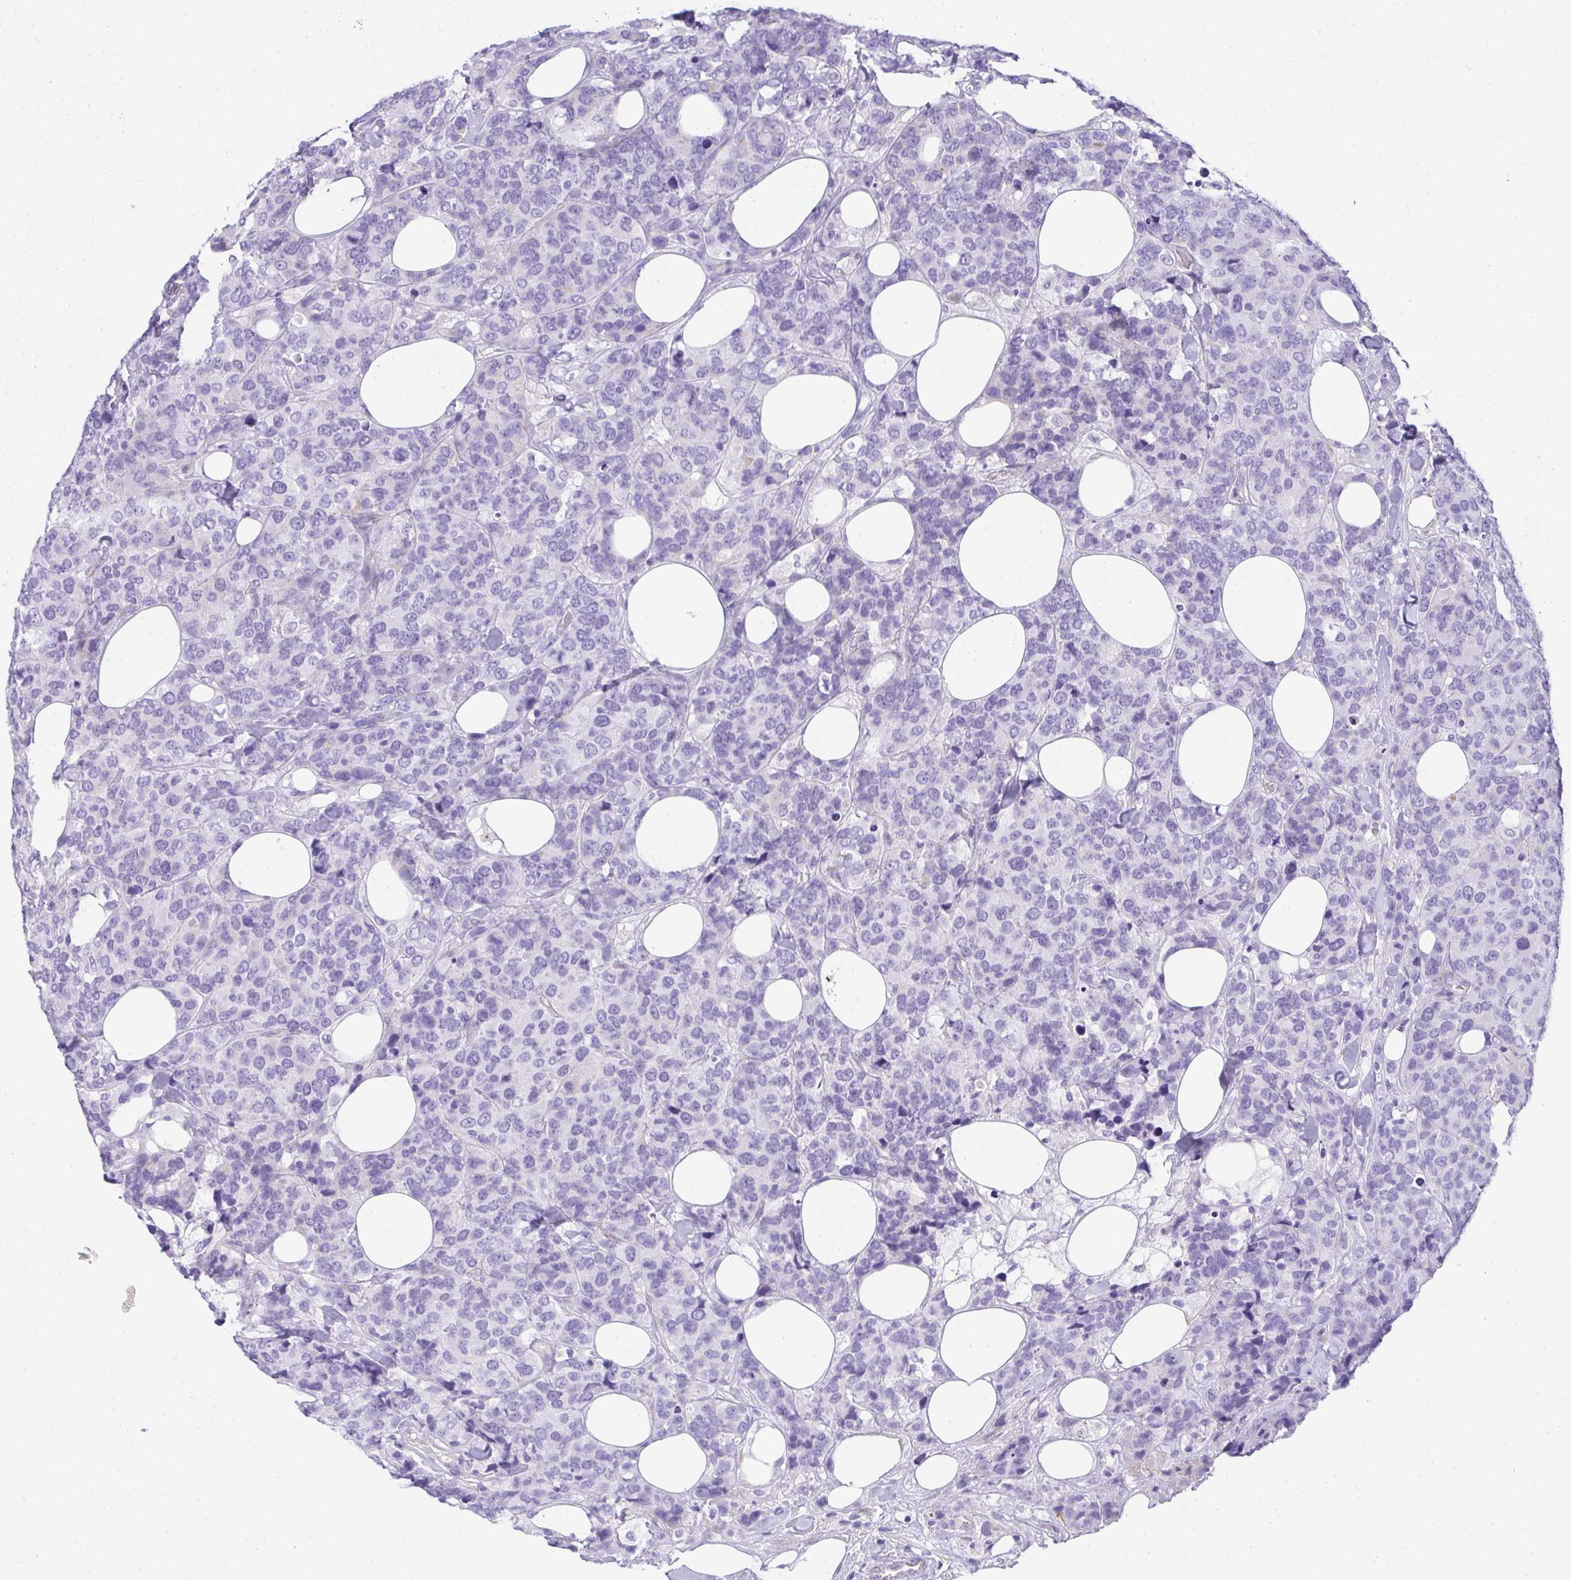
{"staining": {"intensity": "negative", "quantity": "none", "location": "none"}, "tissue": "breast cancer", "cell_type": "Tumor cells", "image_type": "cancer", "snomed": [{"axis": "morphology", "description": "Lobular carcinoma"}, {"axis": "topography", "description": "Breast"}], "caption": "Photomicrograph shows no protein staining in tumor cells of breast lobular carcinoma tissue.", "gene": "PLPPR3", "patient": {"sex": "female", "age": 59}}